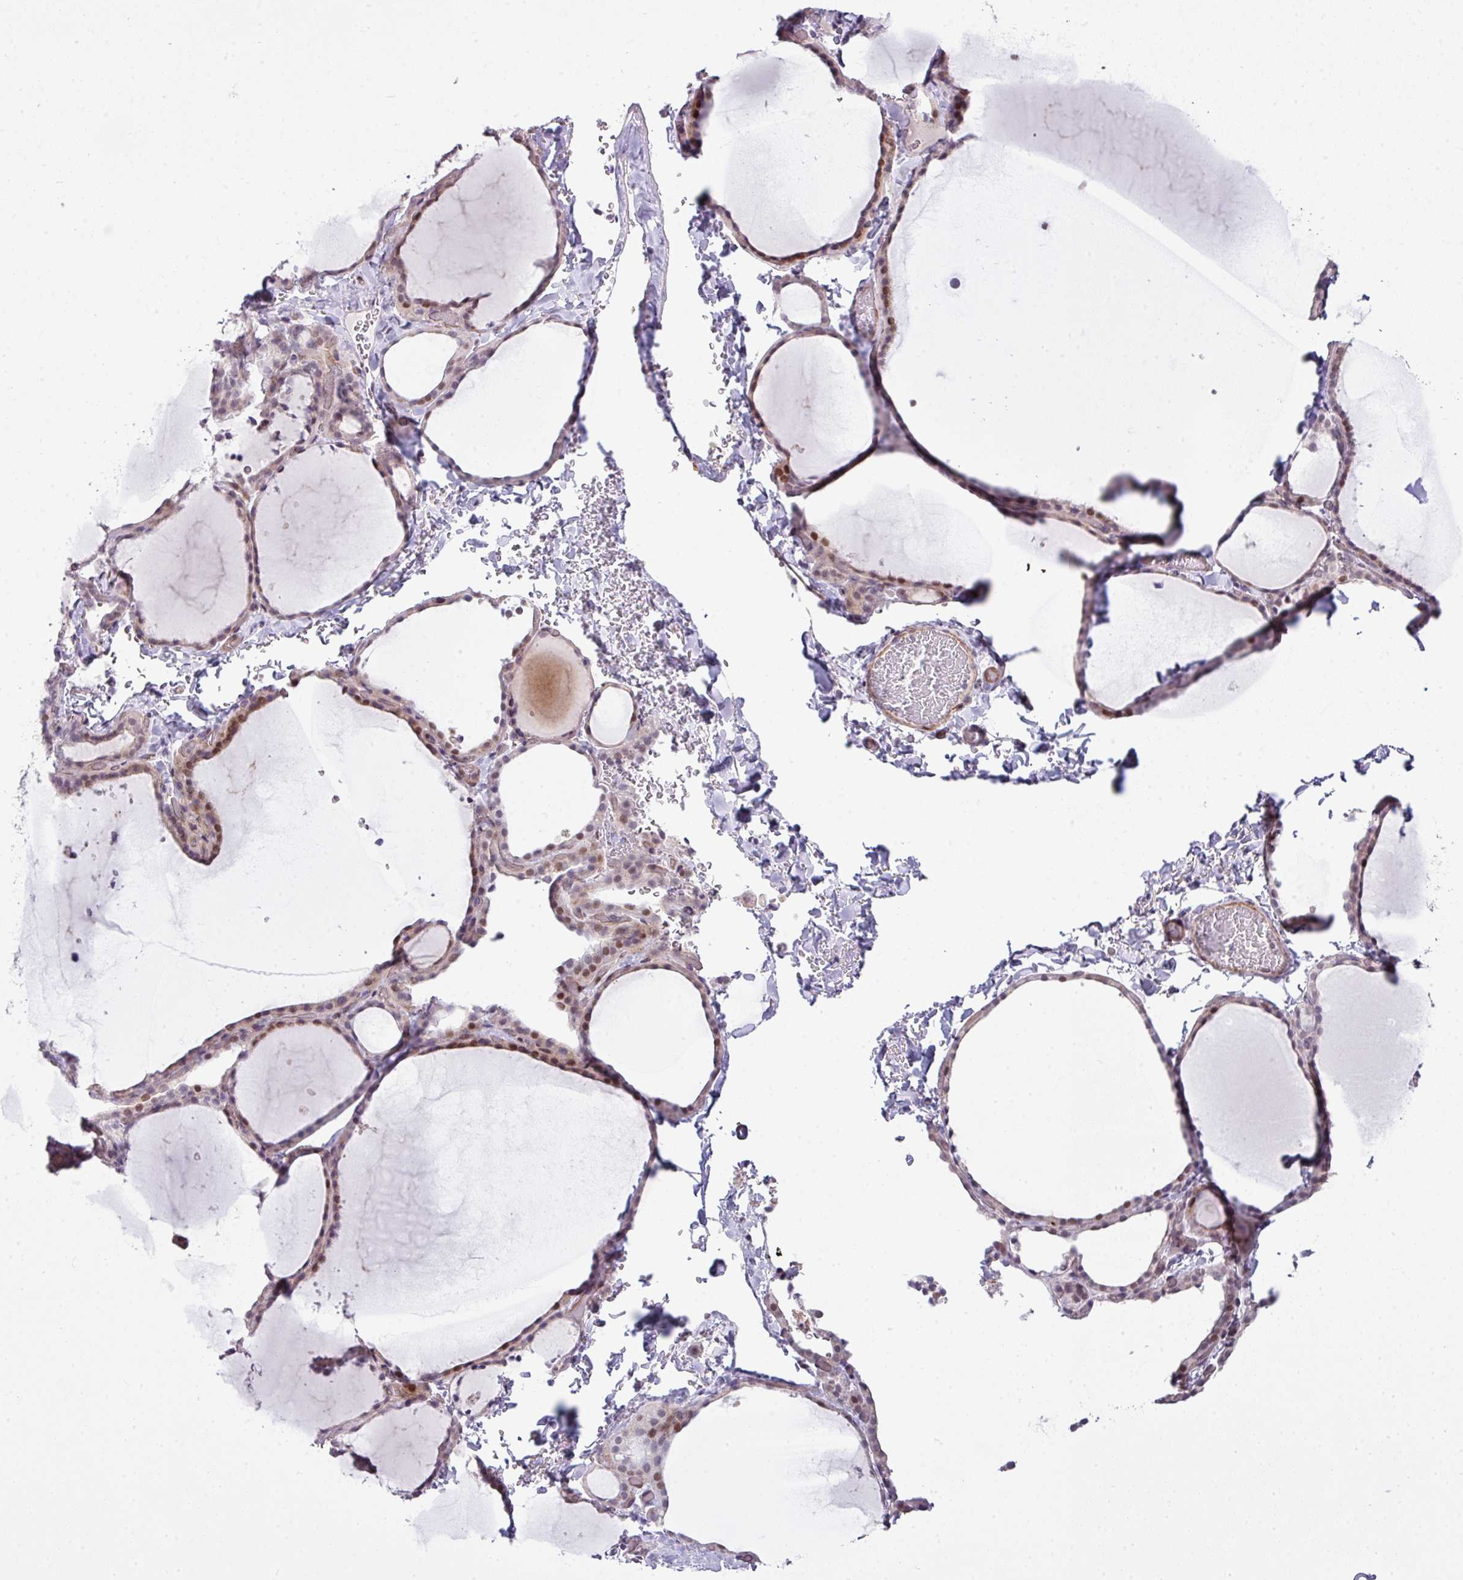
{"staining": {"intensity": "moderate", "quantity": "25%-75%", "location": "nuclear"}, "tissue": "thyroid gland", "cell_type": "Glandular cells", "image_type": "normal", "snomed": [{"axis": "morphology", "description": "Normal tissue, NOS"}, {"axis": "topography", "description": "Thyroid gland"}], "caption": "This histopathology image displays benign thyroid gland stained with IHC to label a protein in brown. The nuclear of glandular cells show moderate positivity for the protein. Nuclei are counter-stained blue.", "gene": "ZNF688", "patient": {"sex": "female", "age": 22}}